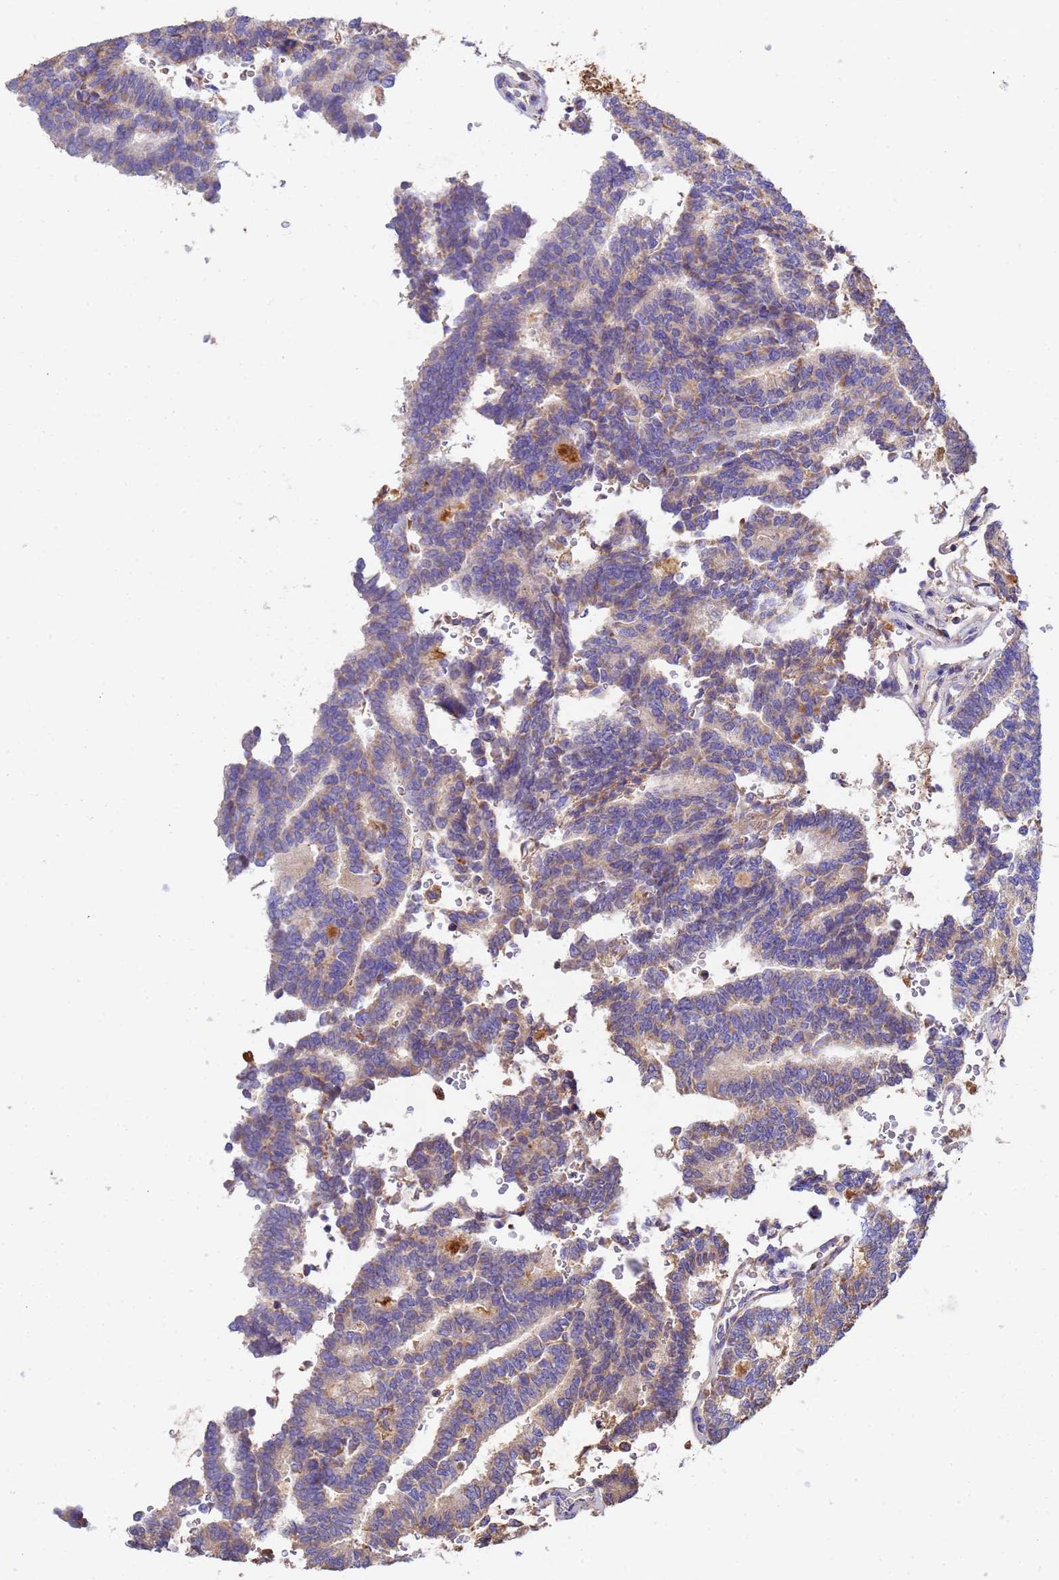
{"staining": {"intensity": "moderate", "quantity": "<25%", "location": "cytoplasmic/membranous"}, "tissue": "thyroid cancer", "cell_type": "Tumor cells", "image_type": "cancer", "snomed": [{"axis": "morphology", "description": "Papillary adenocarcinoma, NOS"}, {"axis": "topography", "description": "Thyroid gland"}], "caption": "A histopathology image of papillary adenocarcinoma (thyroid) stained for a protein demonstrates moderate cytoplasmic/membranous brown staining in tumor cells. The protein of interest is shown in brown color, while the nuclei are stained blue.", "gene": "GLUD1", "patient": {"sex": "female", "age": 35}}